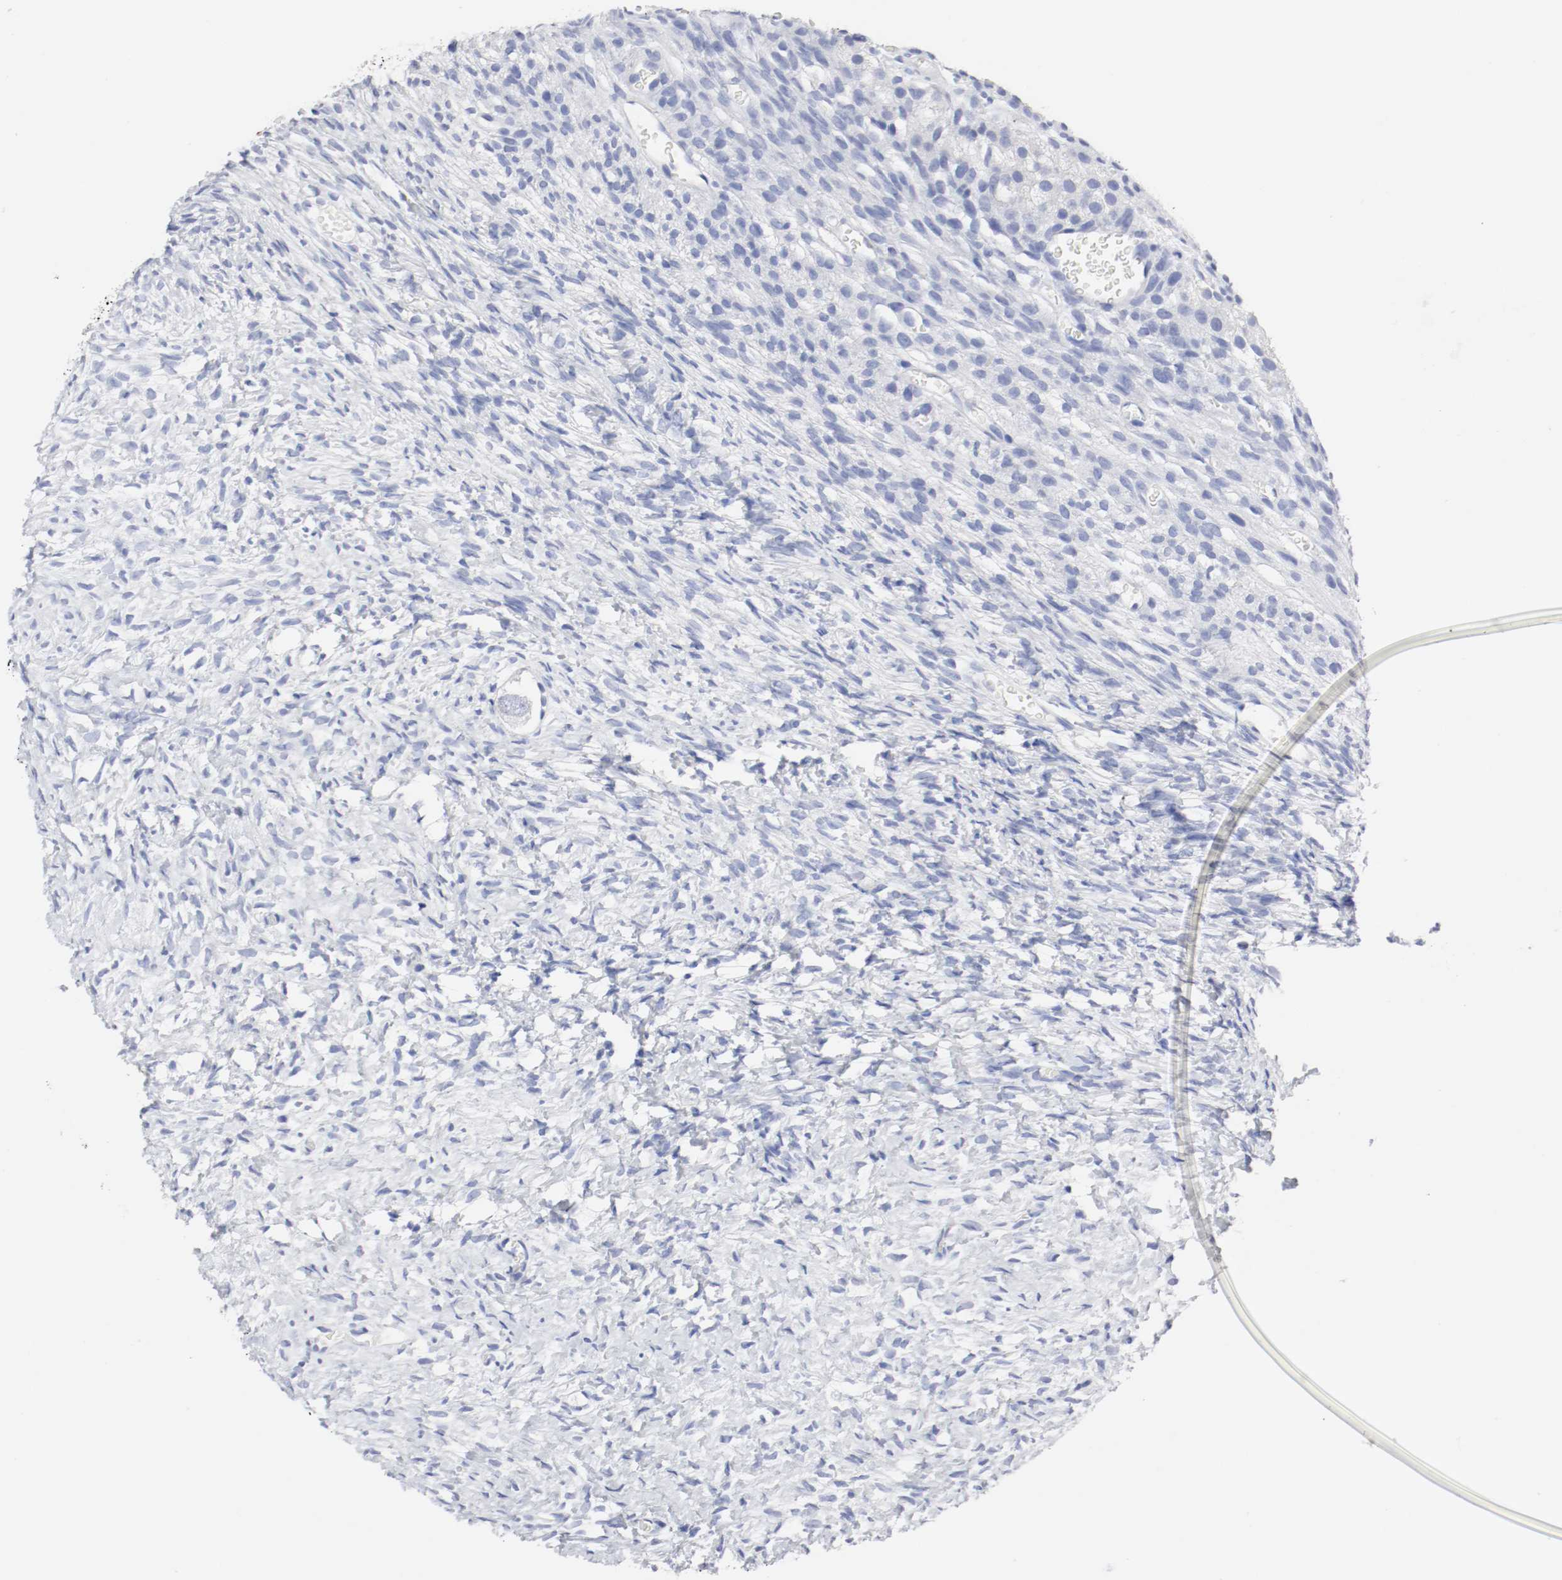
{"staining": {"intensity": "negative", "quantity": "none", "location": "none"}, "tissue": "ovary", "cell_type": "Follicle cells", "image_type": "normal", "snomed": [{"axis": "morphology", "description": "Normal tissue, NOS"}, {"axis": "topography", "description": "Ovary"}], "caption": "This is an IHC photomicrograph of unremarkable human ovary. There is no staining in follicle cells.", "gene": "GAD1", "patient": {"sex": "female", "age": 35}}